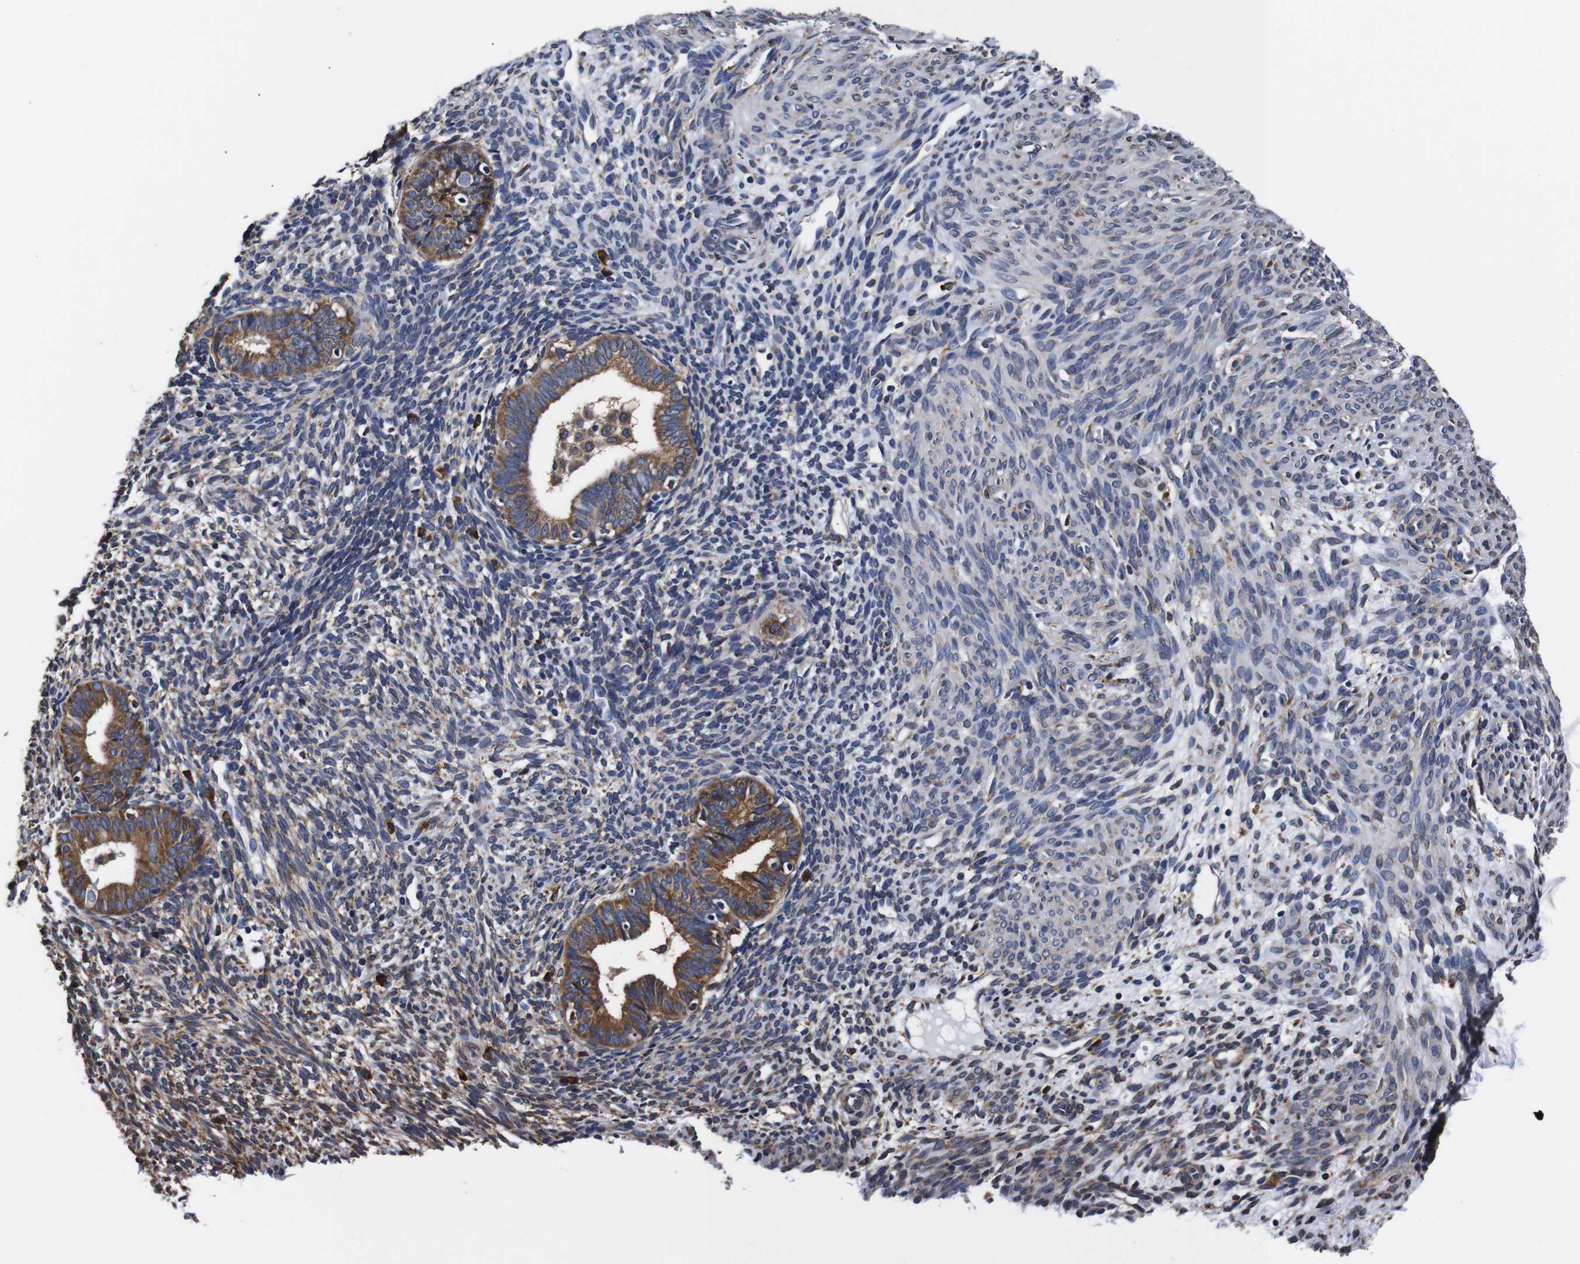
{"staining": {"intensity": "negative", "quantity": "none", "location": "none"}, "tissue": "endometrium", "cell_type": "Cells in endometrial stroma", "image_type": "normal", "snomed": [{"axis": "morphology", "description": "Normal tissue, NOS"}, {"axis": "morphology", "description": "Adenocarcinoma, NOS"}, {"axis": "topography", "description": "Endometrium"}, {"axis": "topography", "description": "Ovary"}], "caption": "High power microscopy image of an immunohistochemistry (IHC) histopathology image of benign endometrium, revealing no significant positivity in cells in endometrial stroma. (DAB IHC with hematoxylin counter stain).", "gene": "PPIB", "patient": {"sex": "female", "age": 68}}